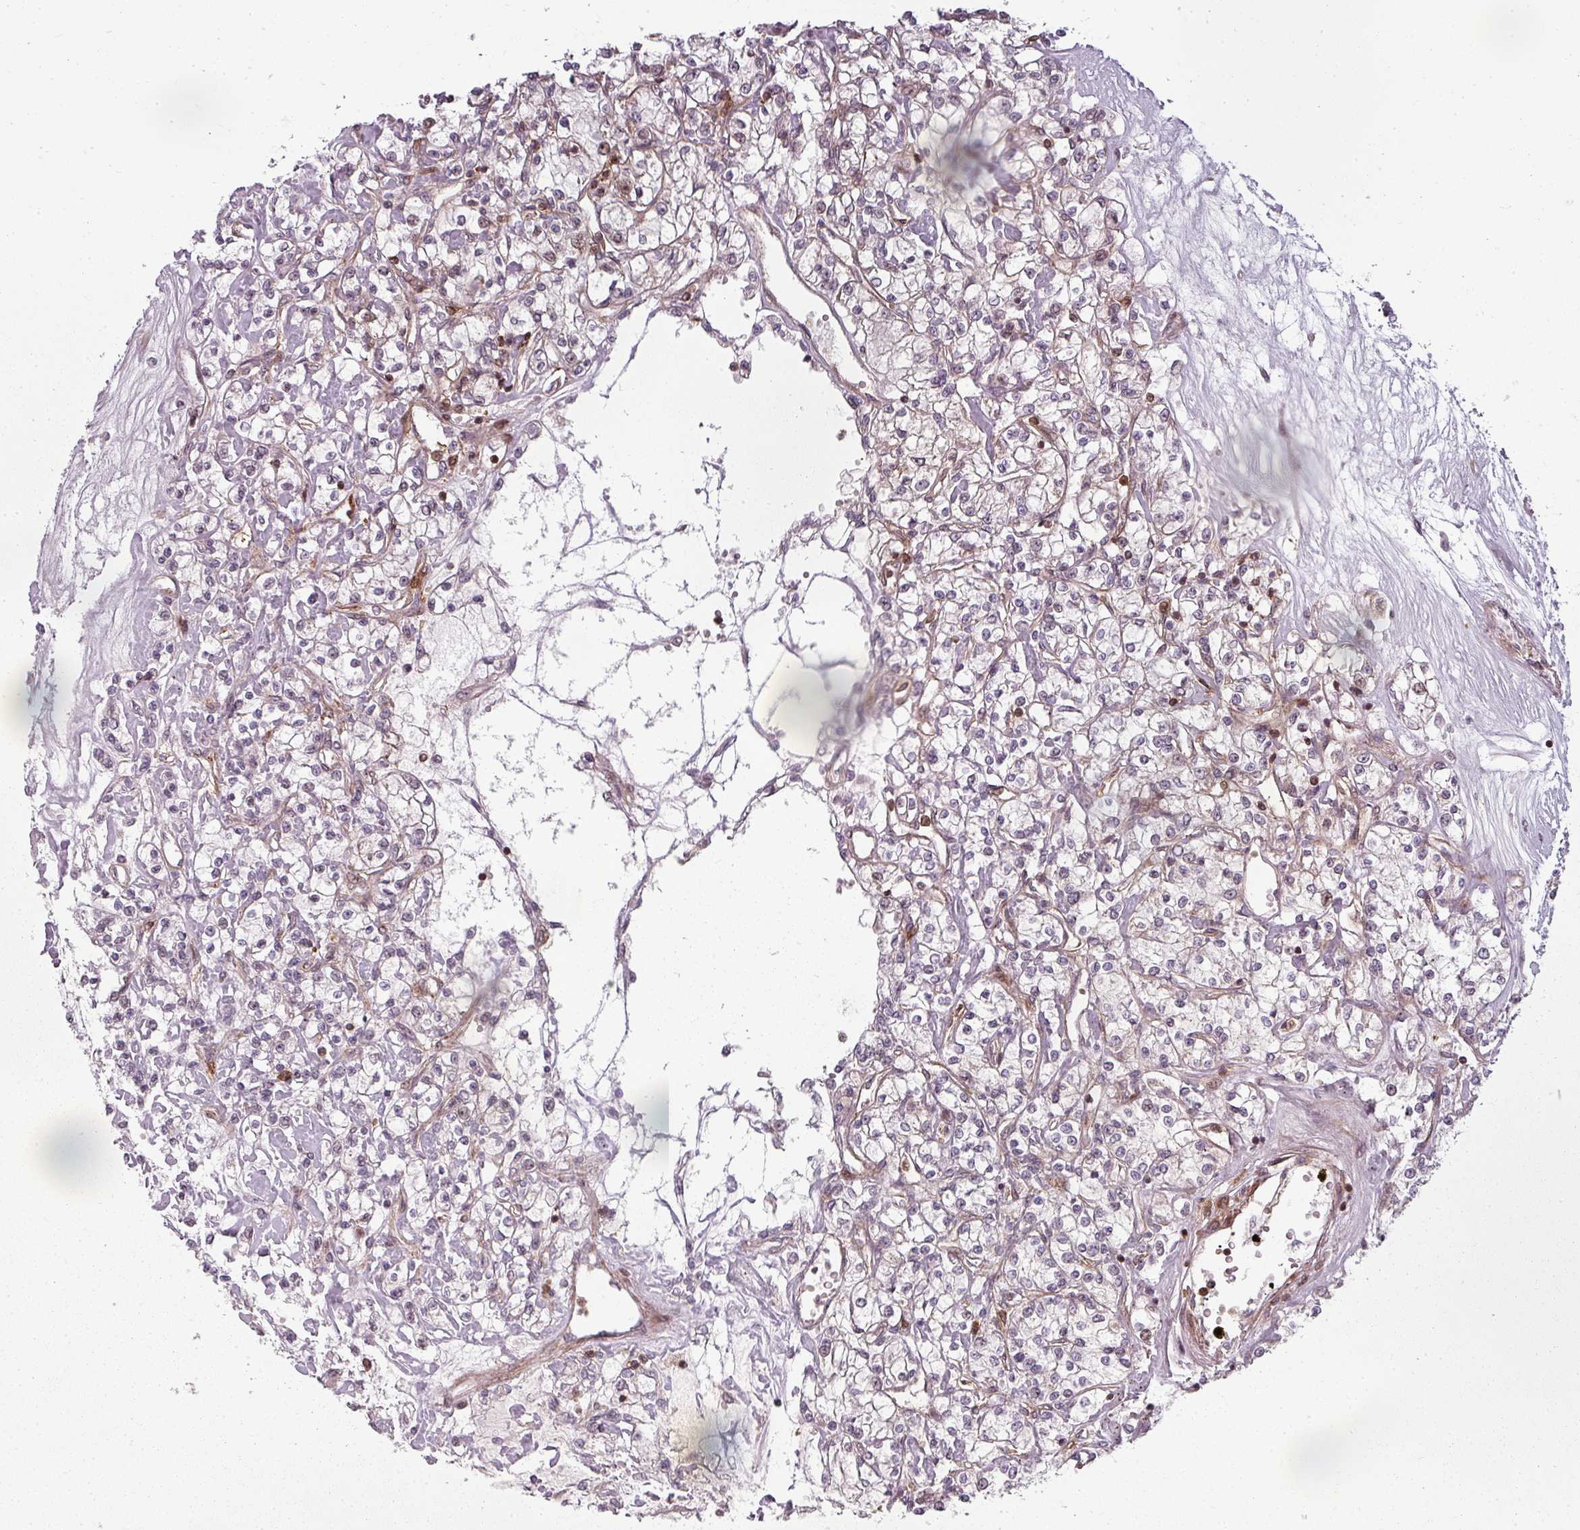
{"staining": {"intensity": "moderate", "quantity": "25%-75%", "location": "cytoplasmic/membranous,nuclear"}, "tissue": "renal cancer", "cell_type": "Tumor cells", "image_type": "cancer", "snomed": [{"axis": "morphology", "description": "Adenocarcinoma, NOS"}, {"axis": "topography", "description": "Kidney"}], "caption": "Protein expression analysis of adenocarcinoma (renal) reveals moderate cytoplasmic/membranous and nuclear expression in about 25%-75% of tumor cells. (Brightfield microscopy of DAB IHC at high magnification).", "gene": "CLIC1", "patient": {"sex": "female", "age": 59}}